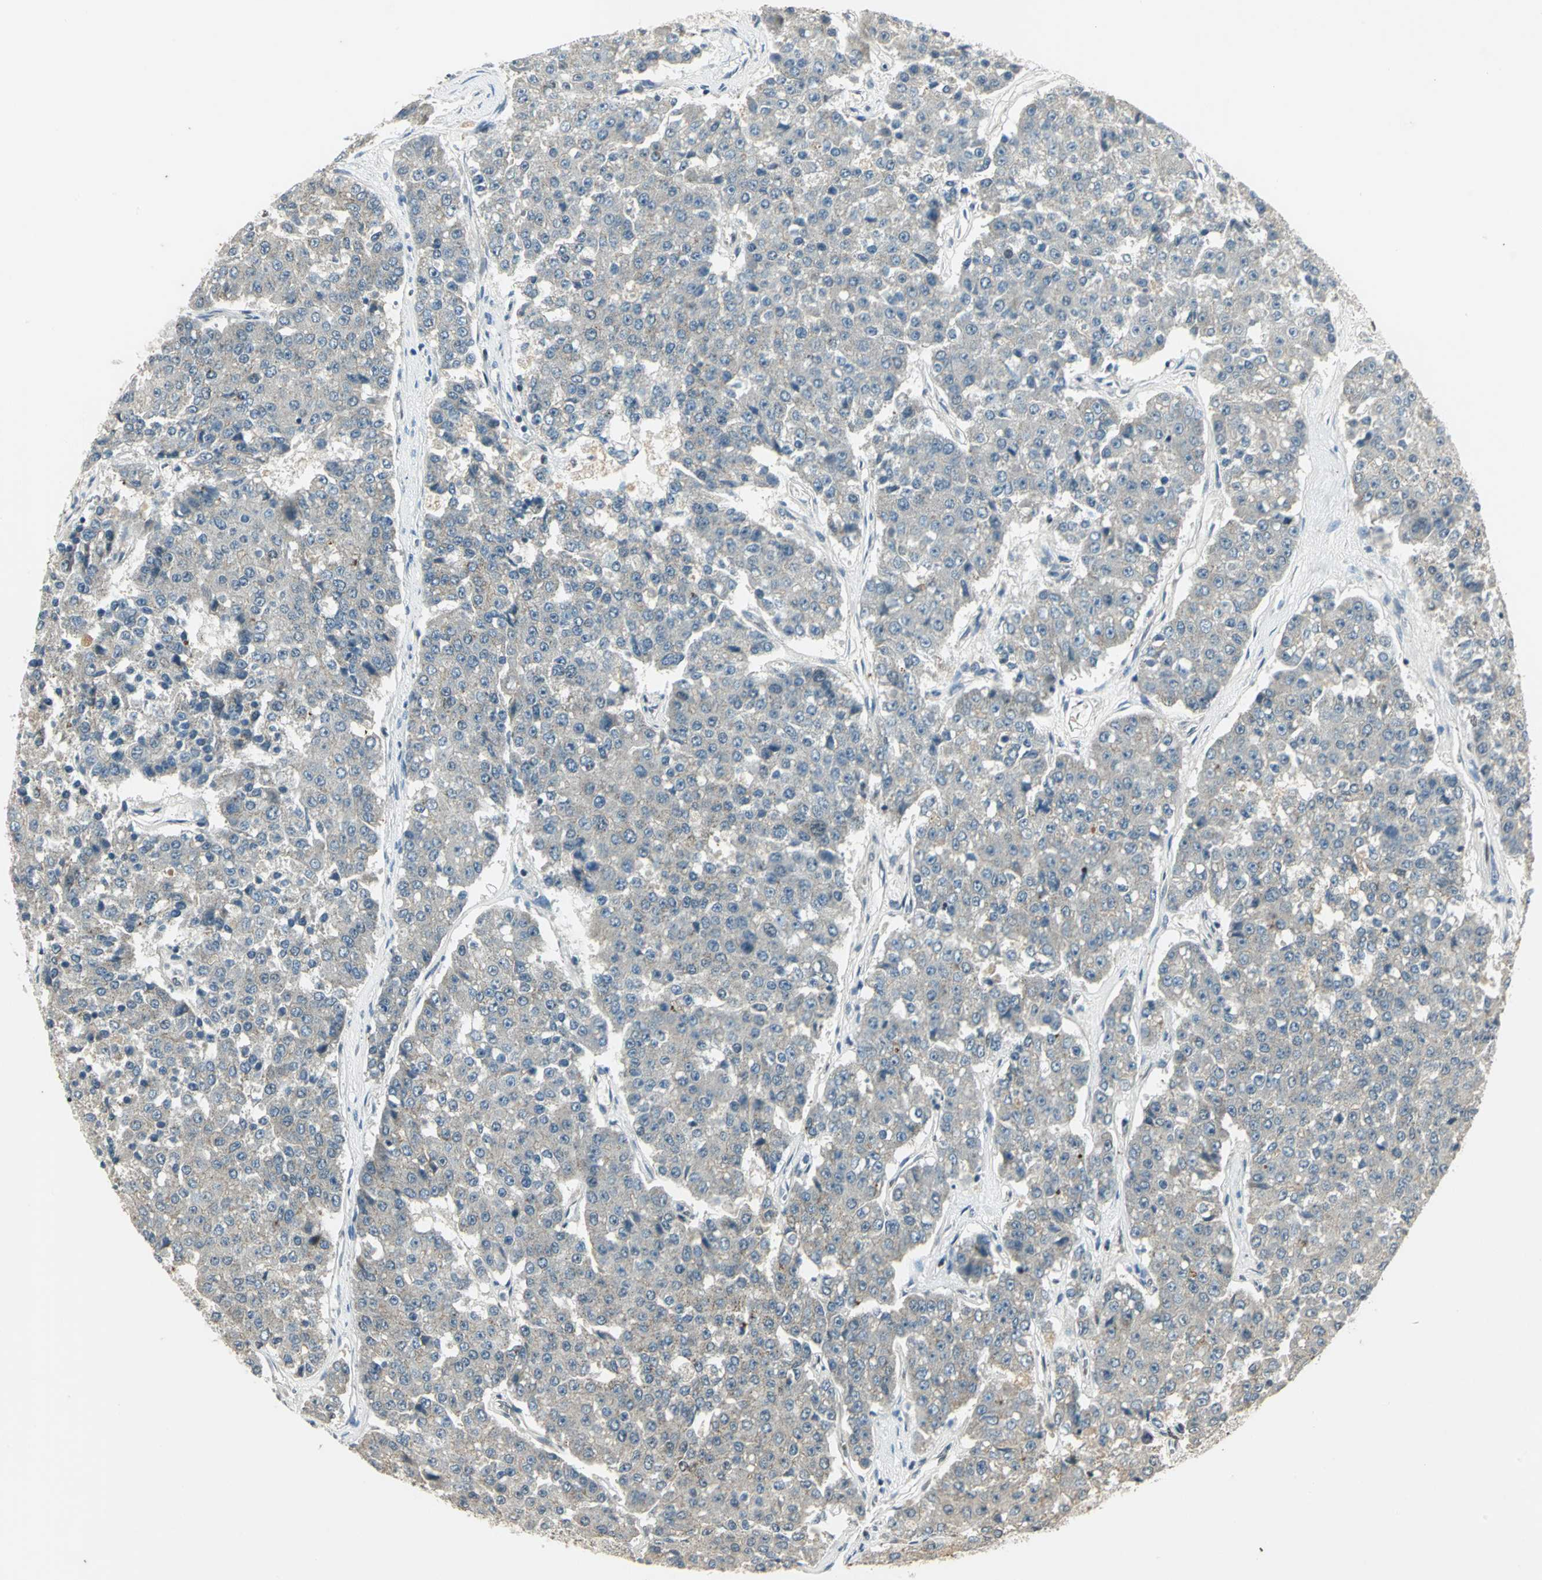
{"staining": {"intensity": "negative", "quantity": "none", "location": "none"}, "tissue": "pancreatic cancer", "cell_type": "Tumor cells", "image_type": "cancer", "snomed": [{"axis": "morphology", "description": "Adenocarcinoma, NOS"}, {"axis": "topography", "description": "Pancreas"}], "caption": "Immunohistochemistry of pancreatic cancer (adenocarcinoma) reveals no expression in tumor cells.", "gene": "RAD17", "patient": {"sex": "male", "age": 50}}